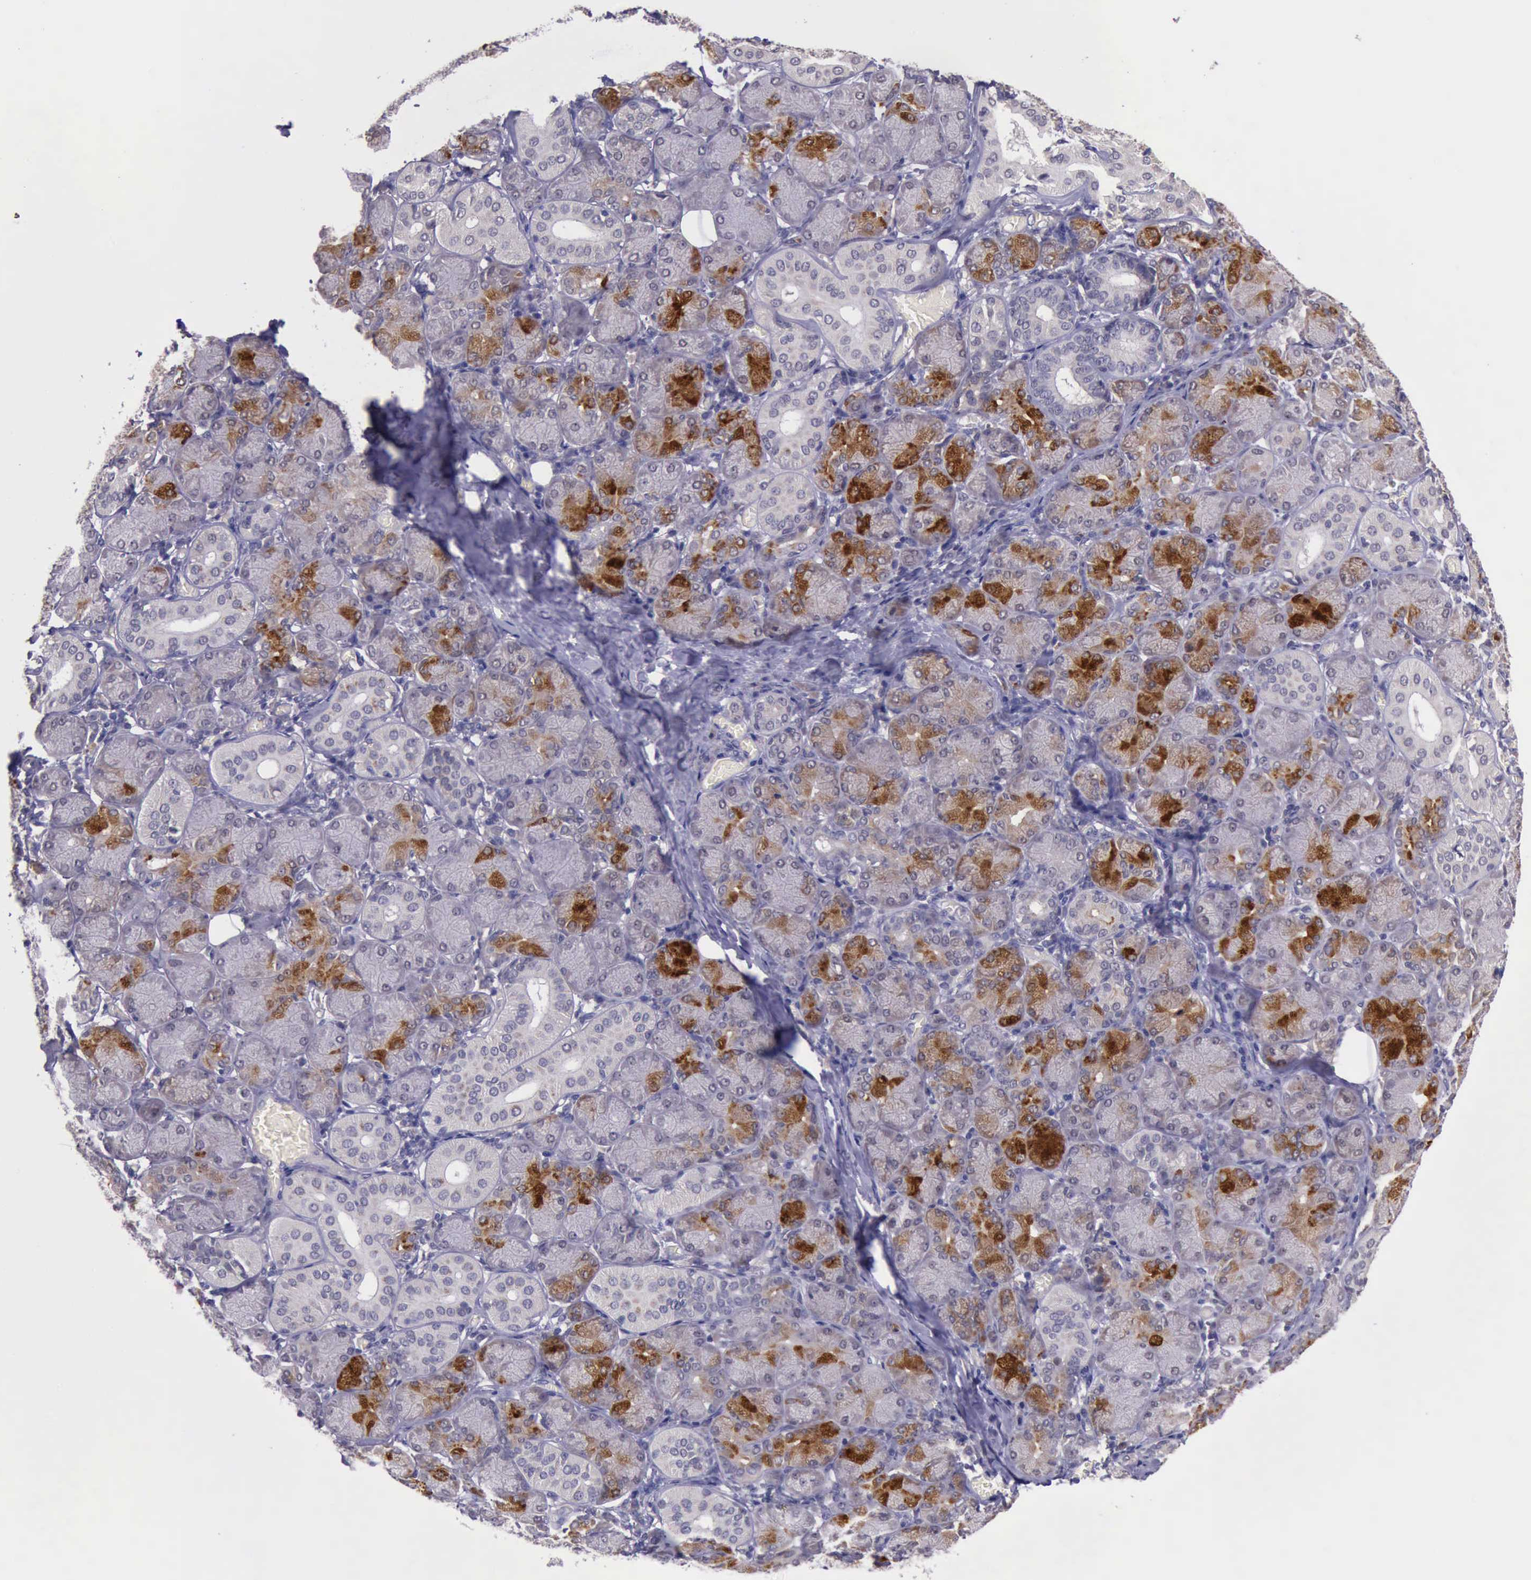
{"staining": {"intensity": "moderate", "quantity": ">75%", "location": "cytoplasmic/membranous"}, "tissue": "salivary gland", "cell_type": "Glandular cells", "image_type": "normal", "snomed": [{"axis": "morphology", "description": "Normal tissue, NOS"}, {"axis": "topography", "description": "Salivary gland"}], "caption": "The photomicrograph shows staining of normal salivary gland, revealing moderate cytoplasmic/membranous protein positivity (brown color) within glandular cells.", "gene": "PLEK2", "patient": {"sex": "female", "age": 24}}